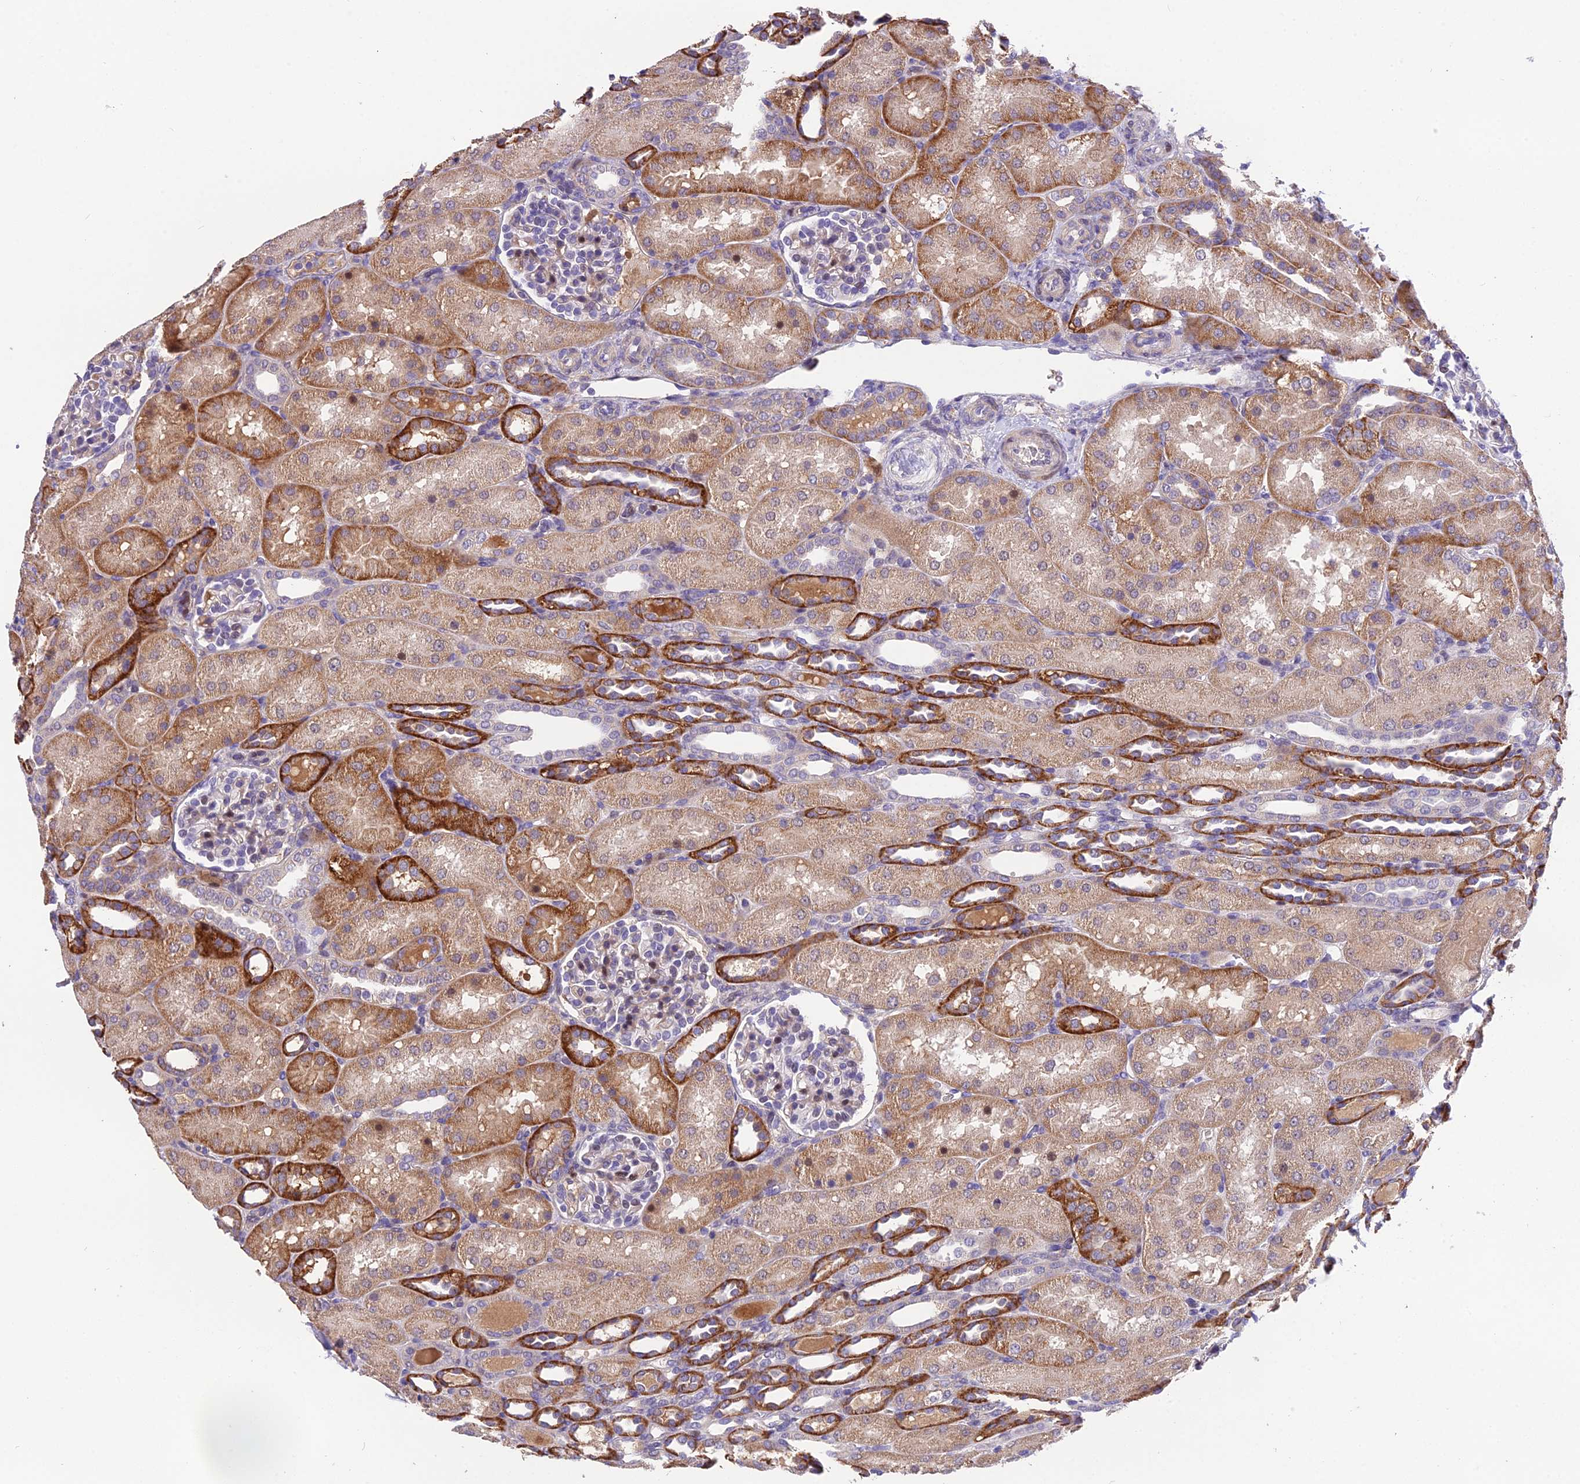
{"staining": {"intensity": "weak", "quantity": "<25%", "location": "cytoplasmic/membranous"}, "tissue": "kidney", "cell_type": "Cells in glomeruli", "image_type": "normal", "snomed": [{"axis": "morphology", "description": "Normal tissue, NOS"}, {"axis": "topography", "description": "Kidney"}], "caption": "This is an immunohistochemistry (IHC) photomicrograph of normal kidney. There is no positivity in cells in glomeruli.", "gene": "PUS10", "patient": {"sex": "male", "age": 1}}